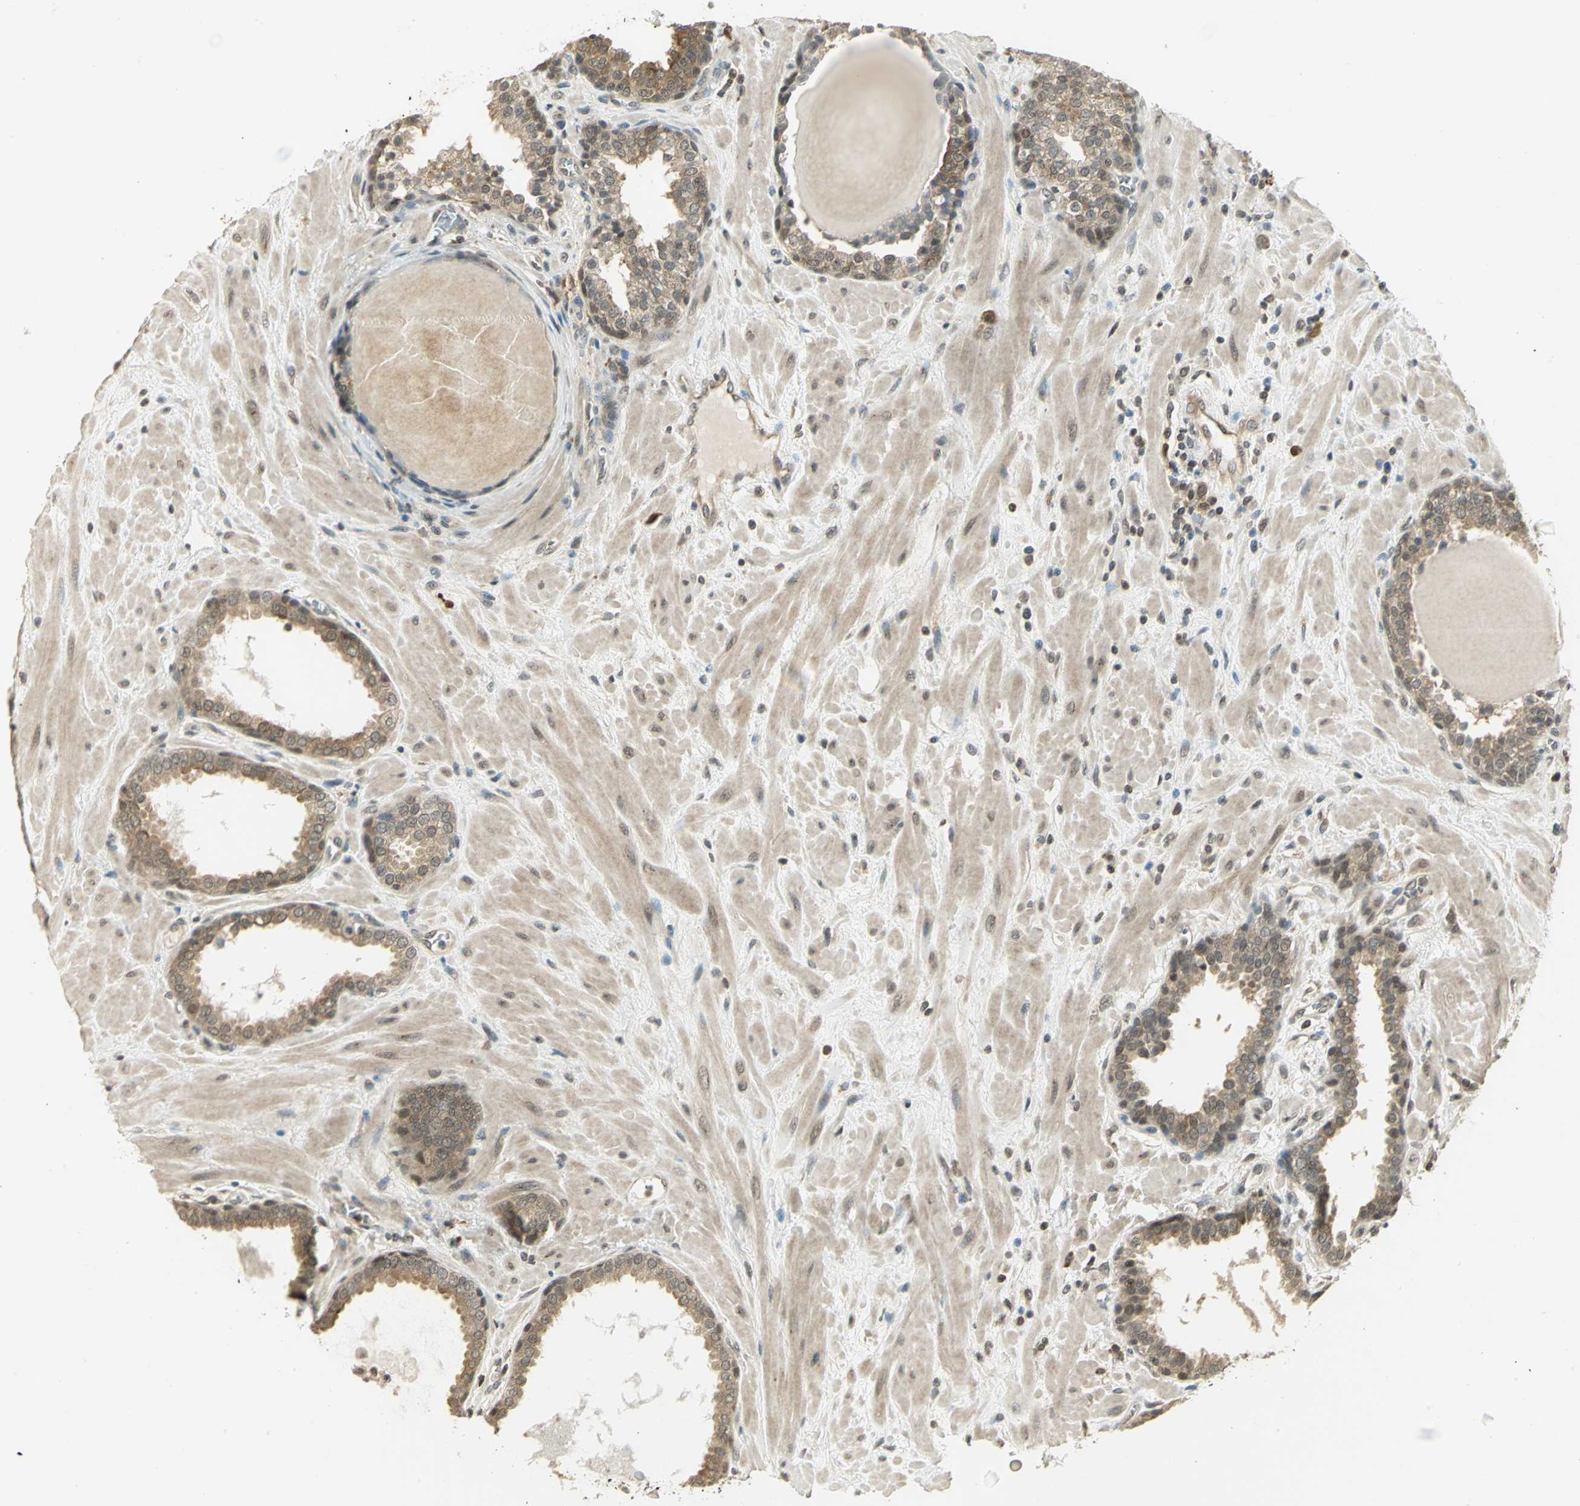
{"staining": {"intensity": "weak", "quantity": ">75%", "location": "cytoplasmic/membranous,nuclear"}, "tissue": "prostate", "cell_type": "Glandular cells", "image_type": "normal", "snomed": [{"axis": "morphology", "description": "Normal tissue, NOS"}, {"axis": "topography", "description": "Prostate"}], "caption": "Prostate stained with immunohistochemistry (IHC) exhibits weak cytoplasmic/membranous,nuclear staining in about >75% of glandular cells.", "gene": "CDC34", "patient": {"sex": "male", "age": 51}}